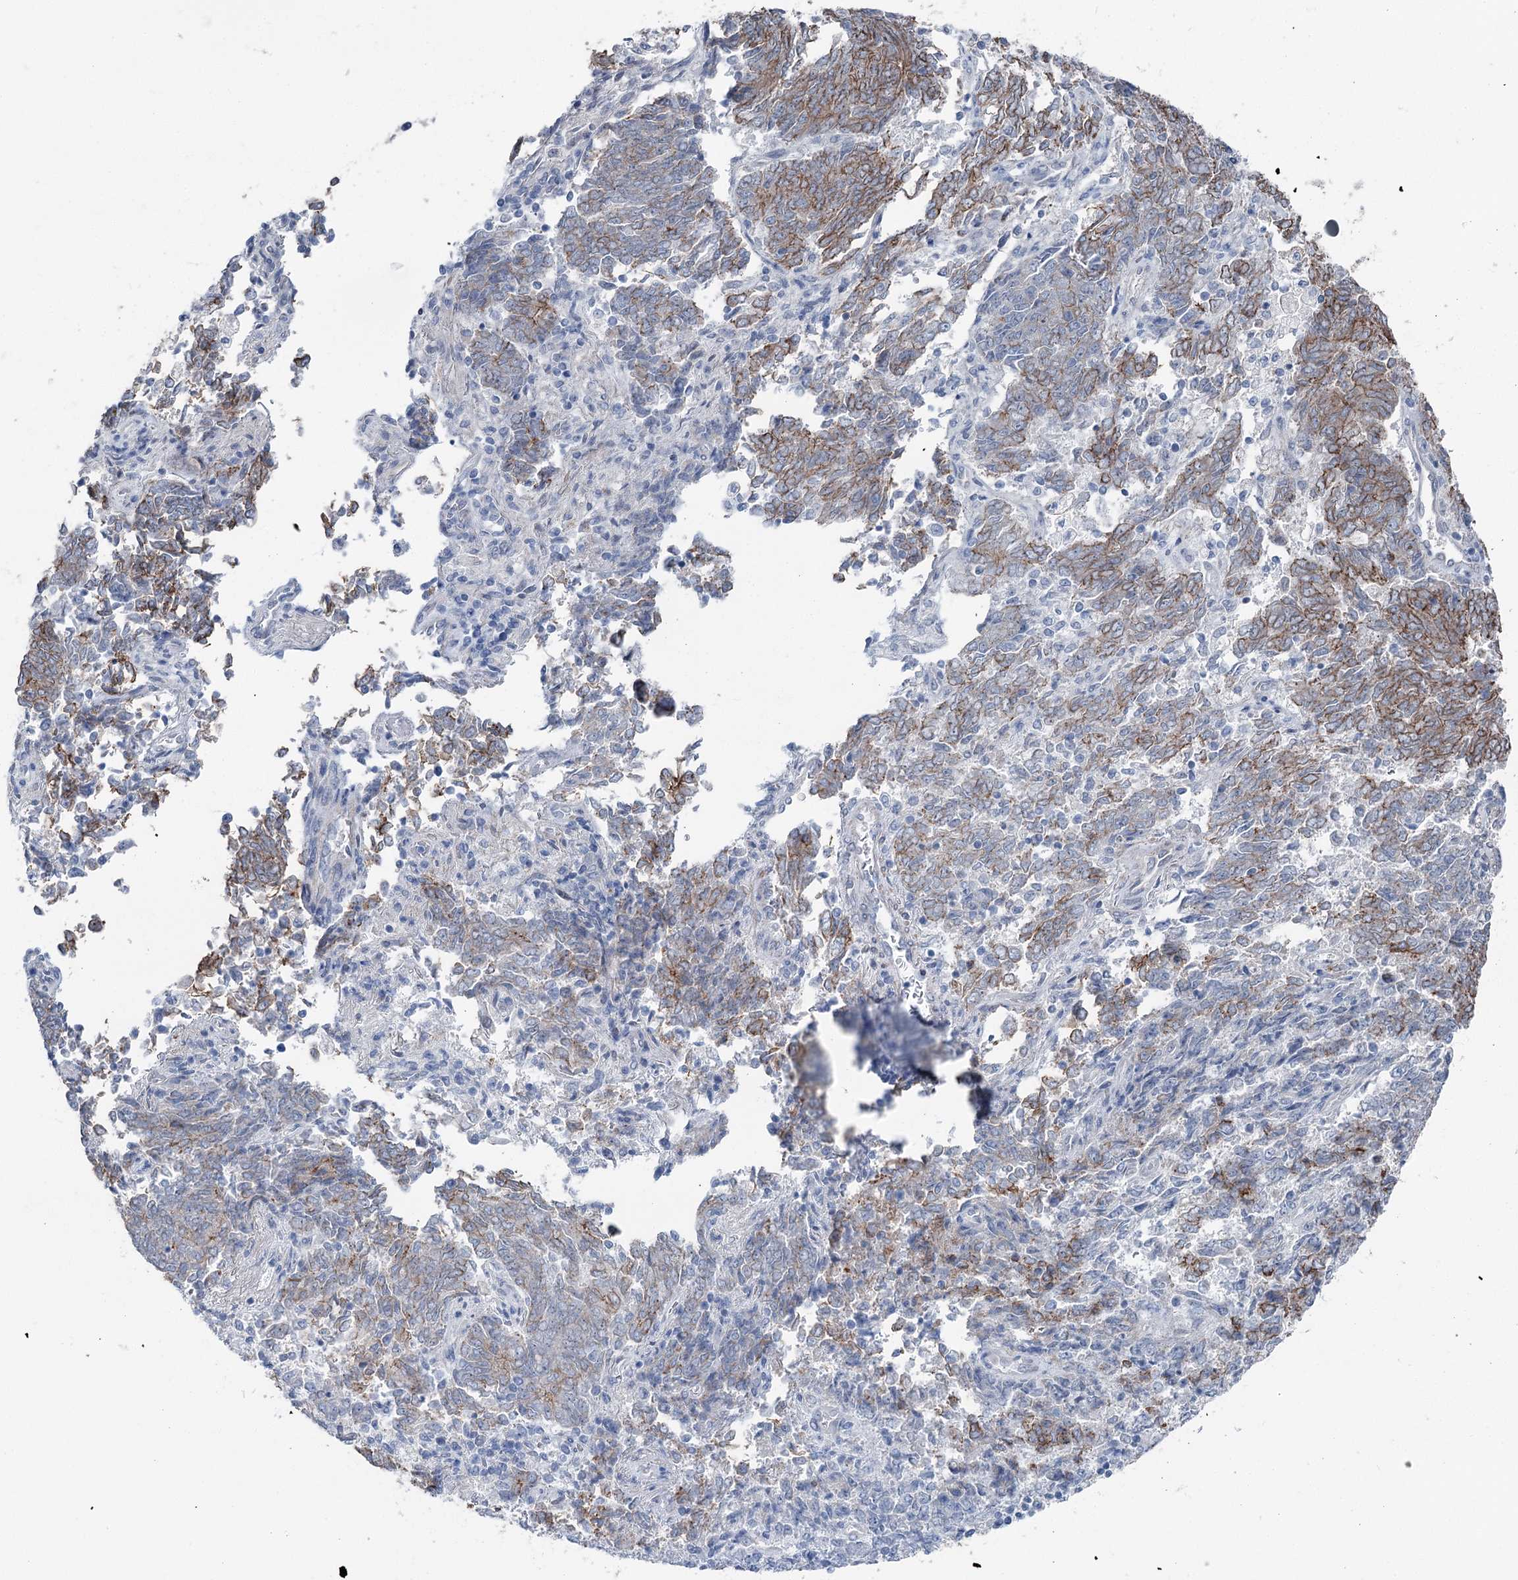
{"staining": {"intensity": "moderate", "quantity": "25%-75%", "location": "cytoplasmic/membranous"}, "tissue": "endometrial cancer", "cell_type": "Tumor cells", "image_type": "cancer", "snomed": [{"axis": "morphology", "description": "Adenocarcinoma, NOS"}, {"axis": "topography", "description": "Endometrium"}], "caption": "Immunohistochemistry (IHC) photomicrograph of human endometrial cancer stained for a protein (brown), which demonstrates medium levels of moderate cytoplasmic/membranous staining in about 25%-75% of tumor cells.", "gene": "FAM120B", "patient": {"sex": "female", "age": 80}}